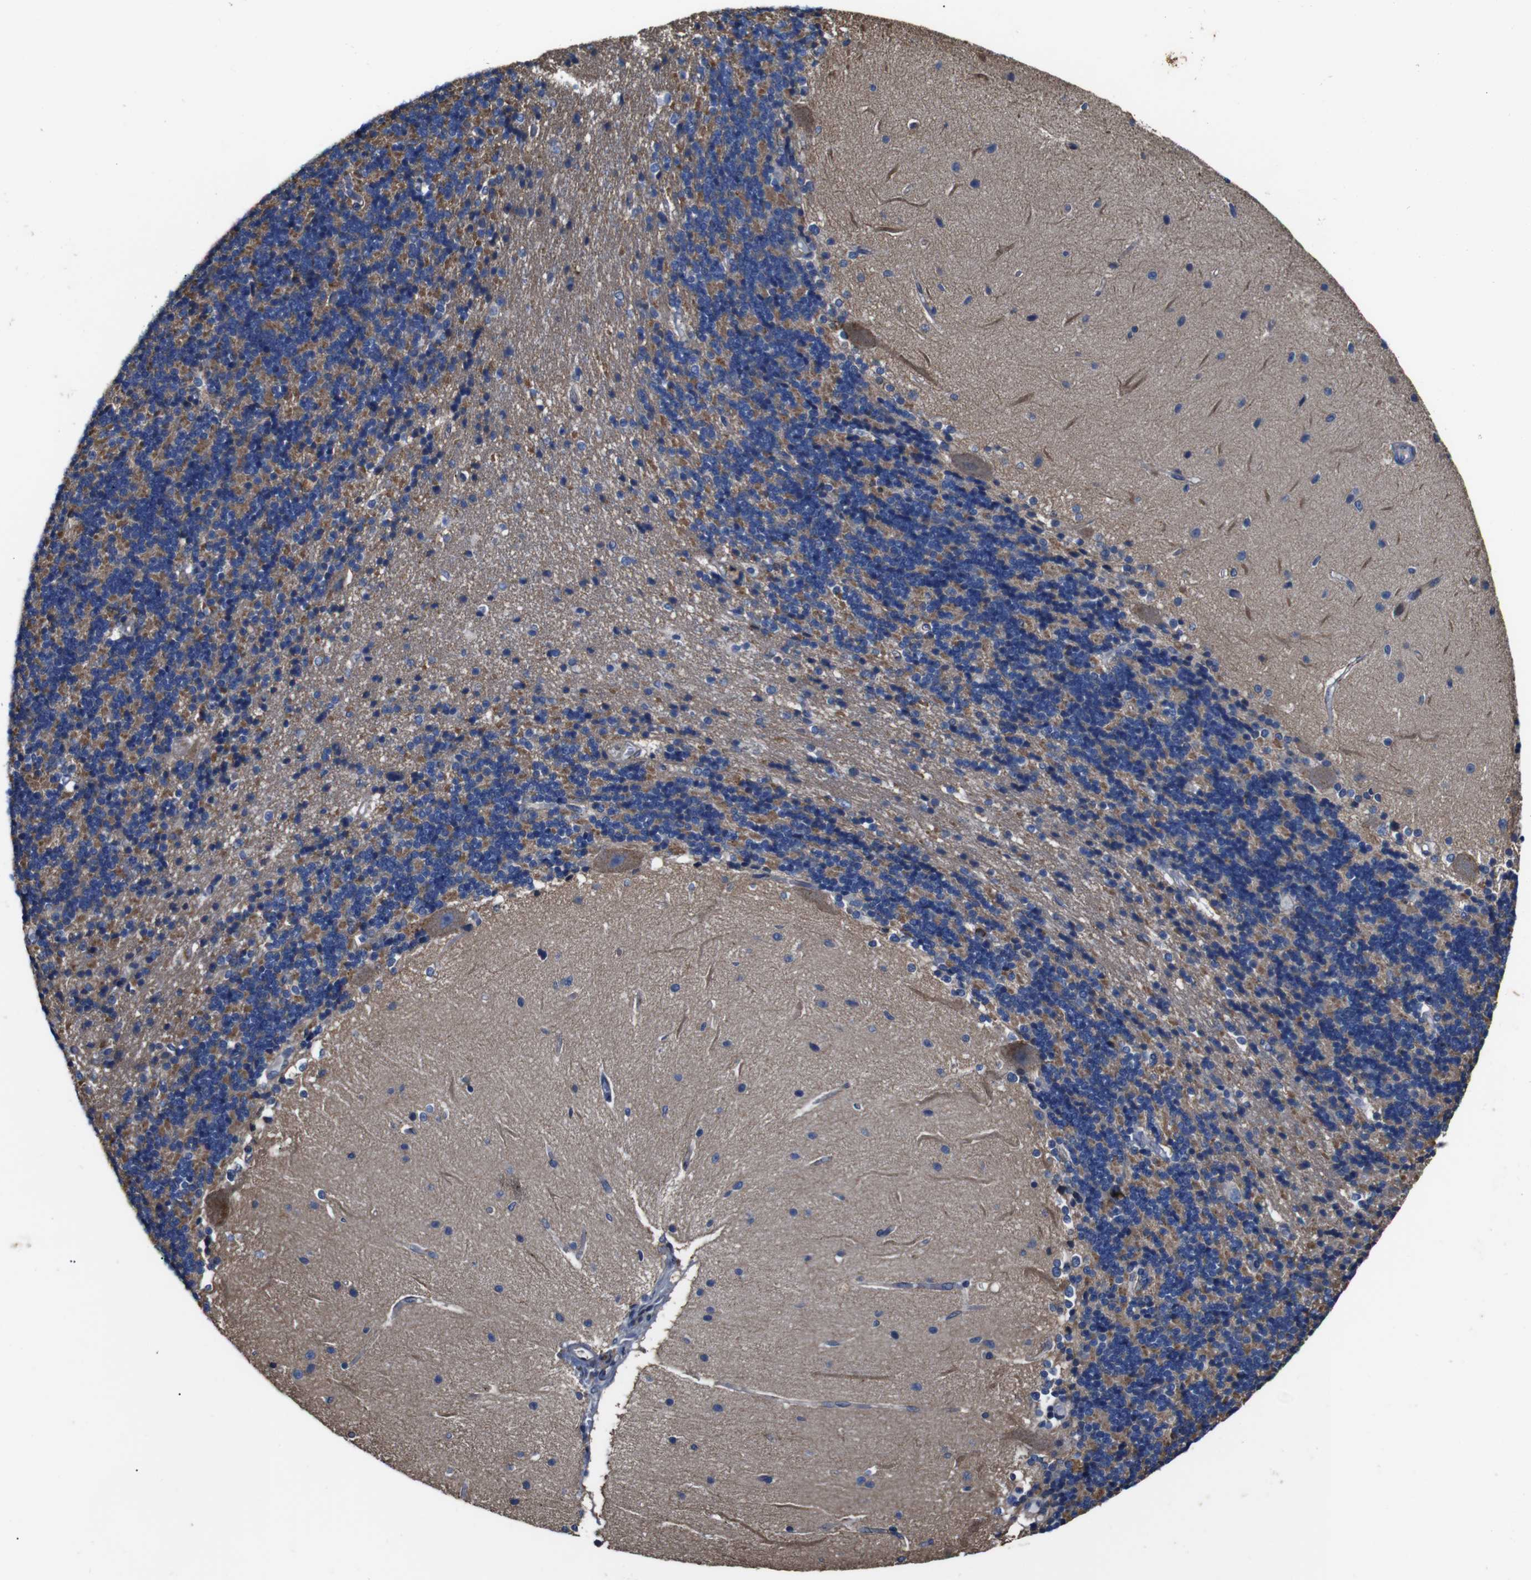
{"staining": {"intensity": "moderate", "quantity": "<25%", "location": "cytoplasmic/membranous"}, "tissue": "cerebellum", "cell_type": "Cells in granular layer", "image_type": "normal", "snomed": [{"axis": "morphology", "description": "Normal tissue, NOS"}, {"axis": "topography", "description": "Cerebellum"}], "caption": "Human cerebellum stained for a protein (brown) exhibits moderate cytoplasmic/membranous positive positivity in approximately <25% of cells in granular layer.", "gene": "PI4KA", "patient": {"sex": "female", "age": 54}}